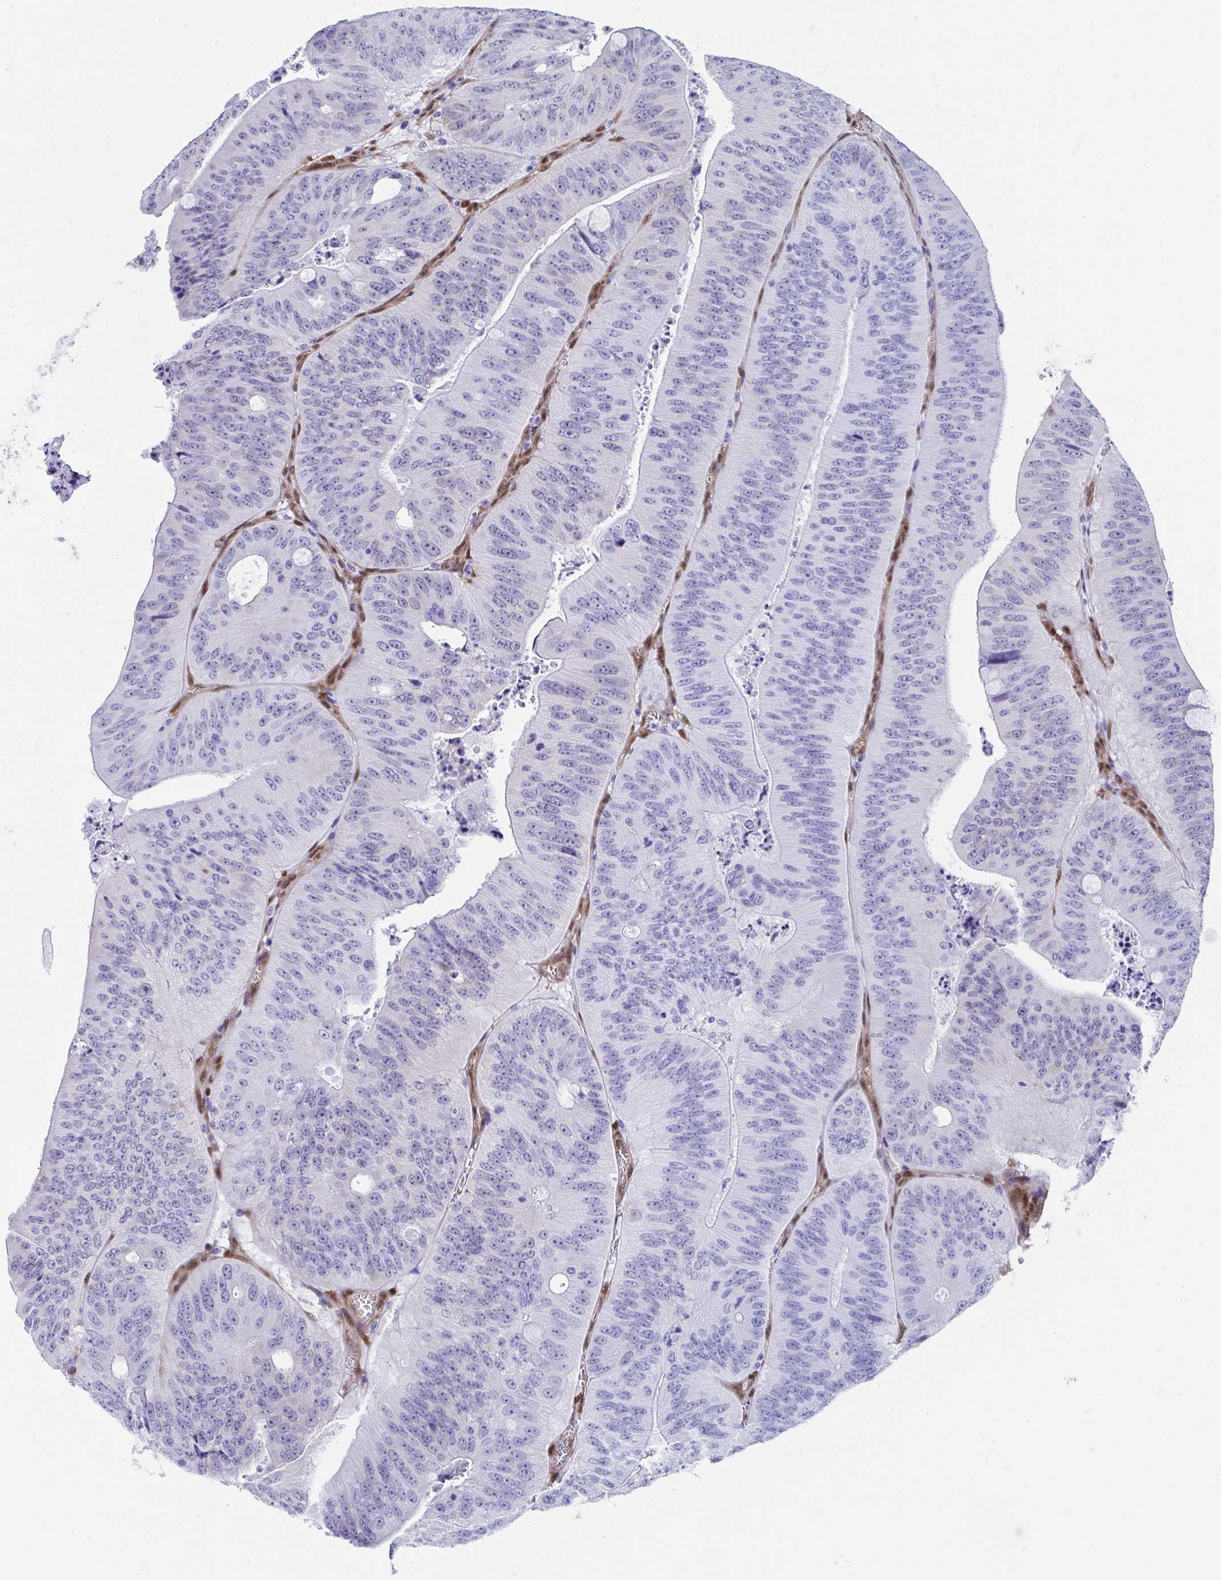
{"staining": {"intensity": "negative", "quantity": "none", "location": "none"}, "tissue": "colorectal cancer", "cell_type": "Tumor cells", "image_type": "cancer", "snomed": [{"axis": "morphology", "description": "Adenocarcinoma, NOS"}, {"axis": "topography", "description": "Colon"}], "caption": "IHC of human colorectal cancer (adenocarcinoma) displays no staining in tumor cells.", "gene": "RBPMS", "patient": {"sex": "male", "age": 62}}